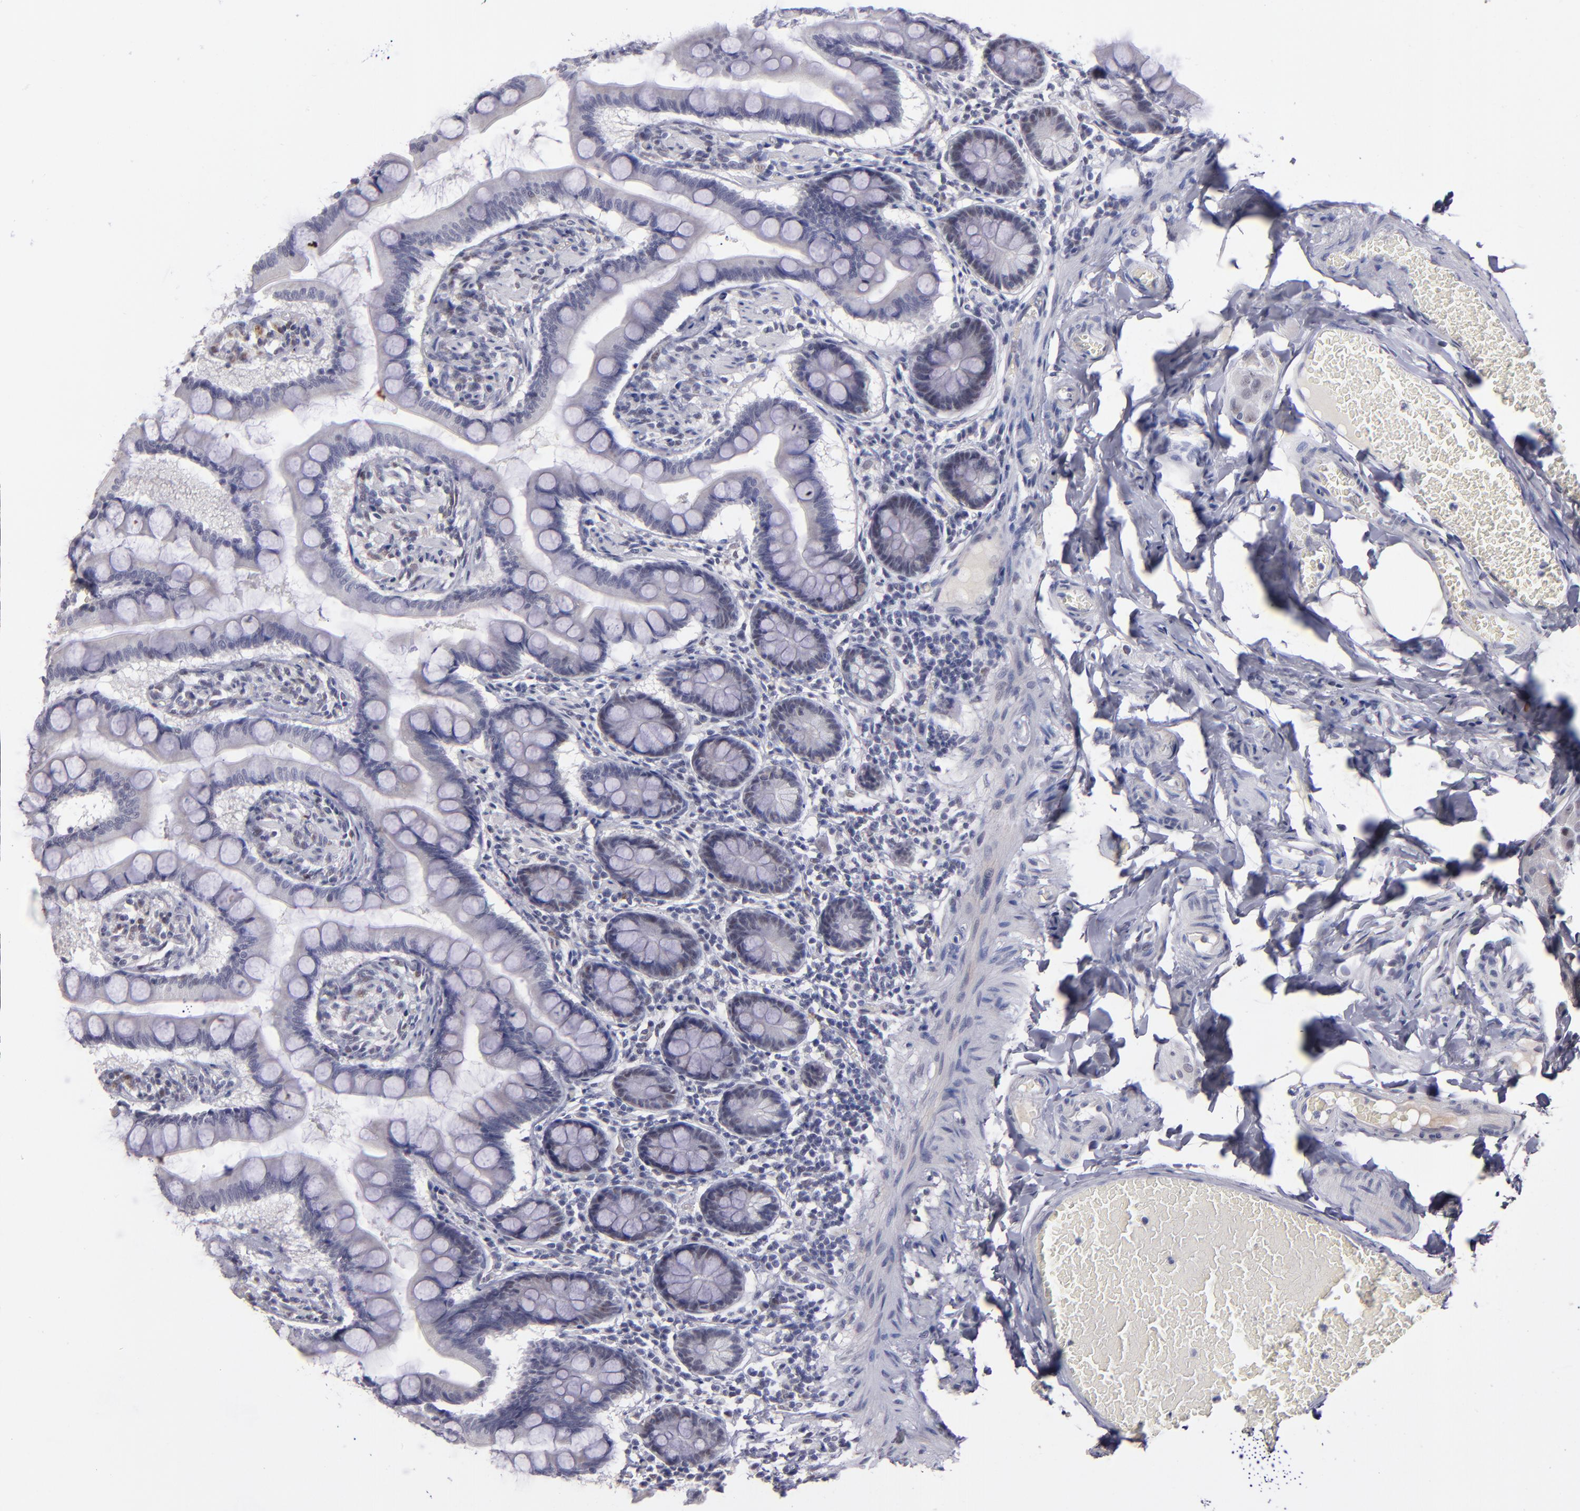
{"staining": {"intensity": "weak", "quantity": "<25%", "location": "nuclear"}, "tissue": "small intestine", "cell_type": "Glandular cells", "image_type": "normal", "snomed": [{"axis": "morphology", "description": "Normal tissue, NOS"}, {"axis": "topography", "description": "Small intestine"}], "caption": "Glandular cells show no significant protein staining in benign small intestine. Brightfield microscopy of IHC stained with DAB (brown) and hematoxylin (blue), captured at high magnification.", "gene": "OTUB2", "patient": {"sex": "male", "age": 41}}